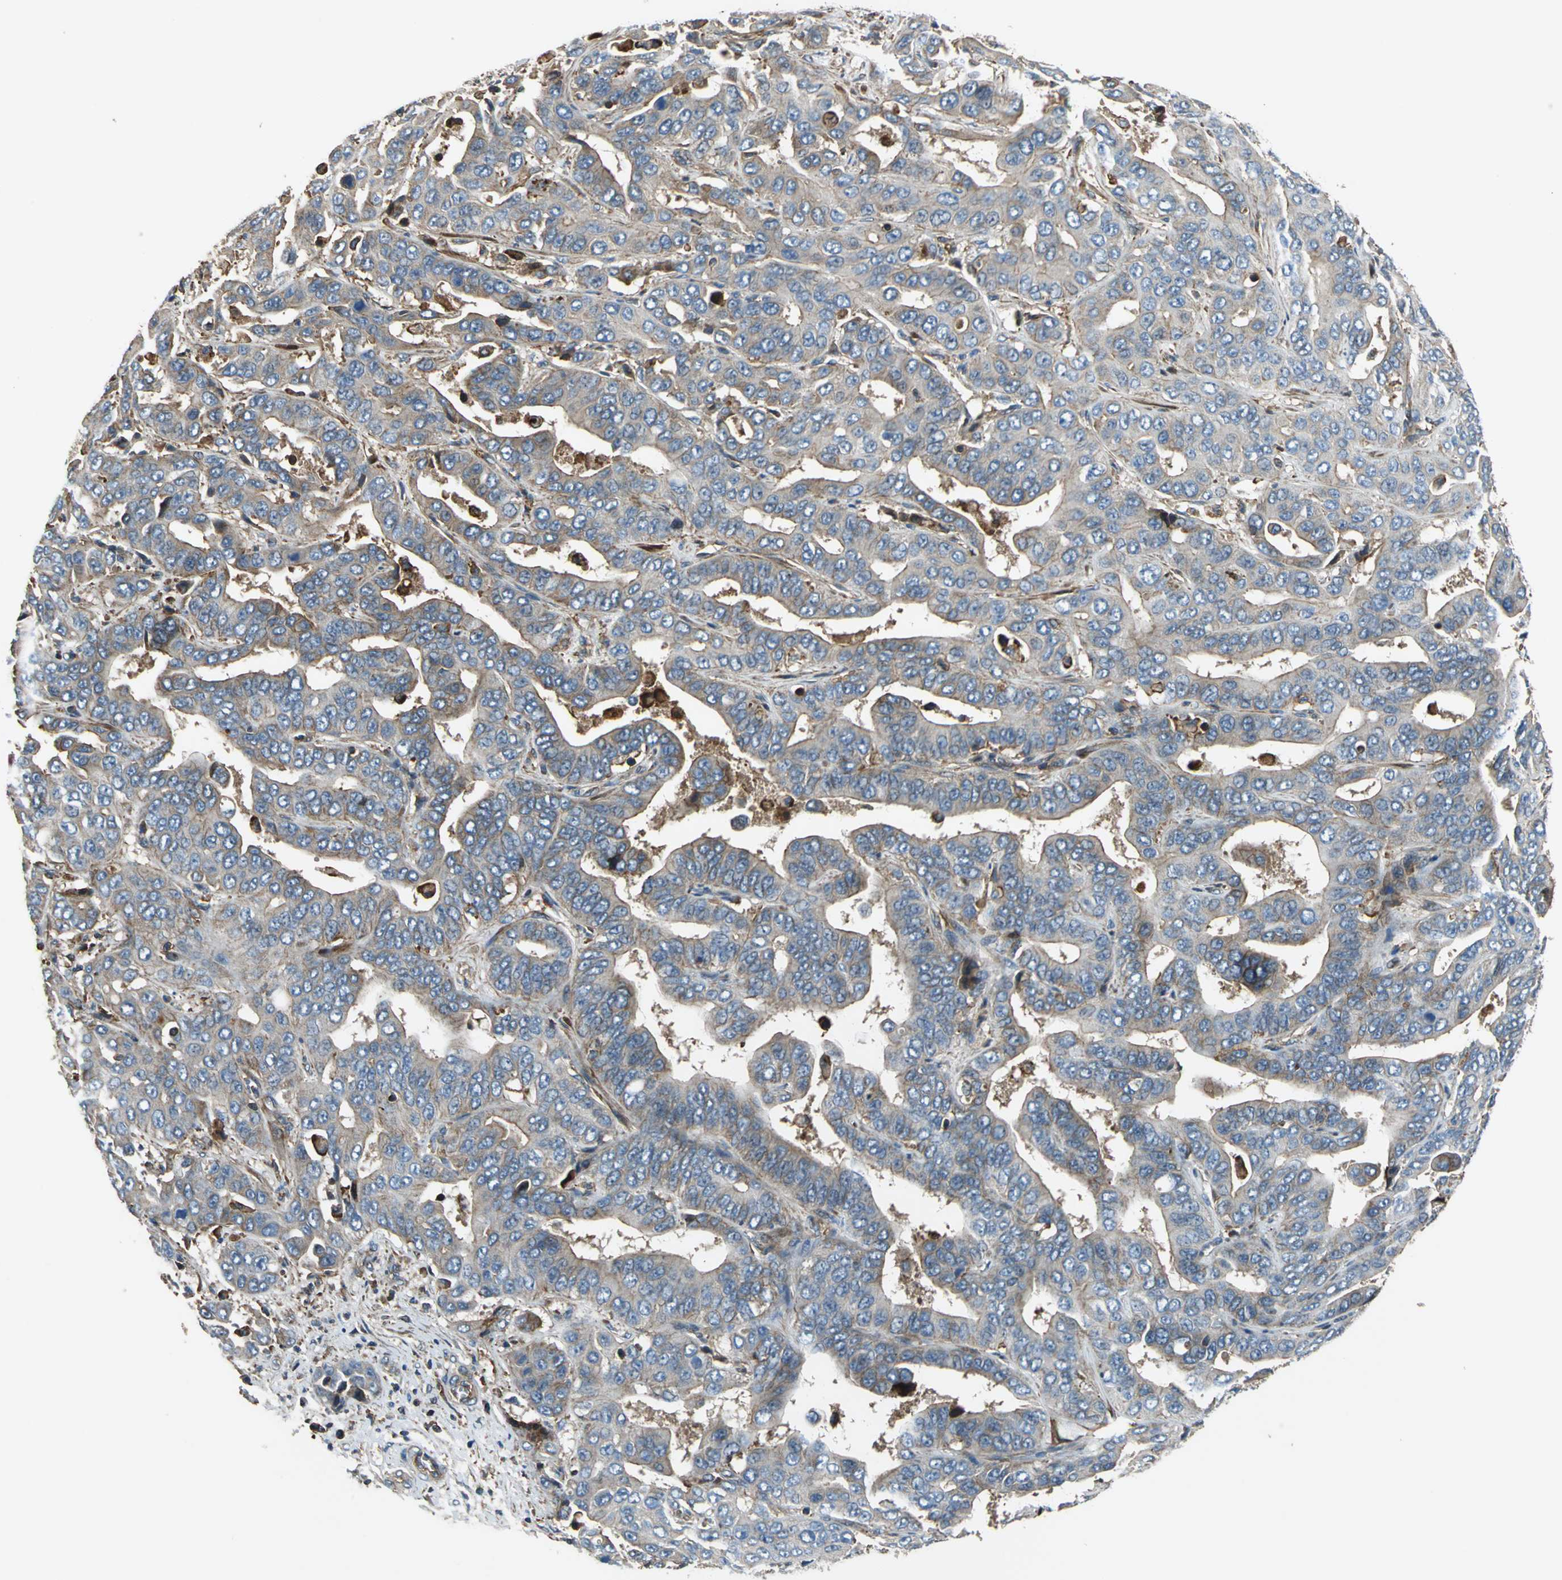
{"staining": {"intensity": "moderate", "quantity": ">75%", "location": "cytoplasmic/membranous"}, "tissue": "liver cancer", "cell_type": "Tumor cells", "image_type": "cancer", "snomed": [{"axis": "morphology", "description": "Cholangiocarcinoma"}, {"axis": "topography", "description": "Liver"}], "caption": "Brown immunohistochemical staining in liver cholangiocarcinoma reveals moderate cytoplasmic/membranous staining in about >75% of tumor cells.", "gene": "PARVA", "patient": {"sex": "female", "age": 52}}